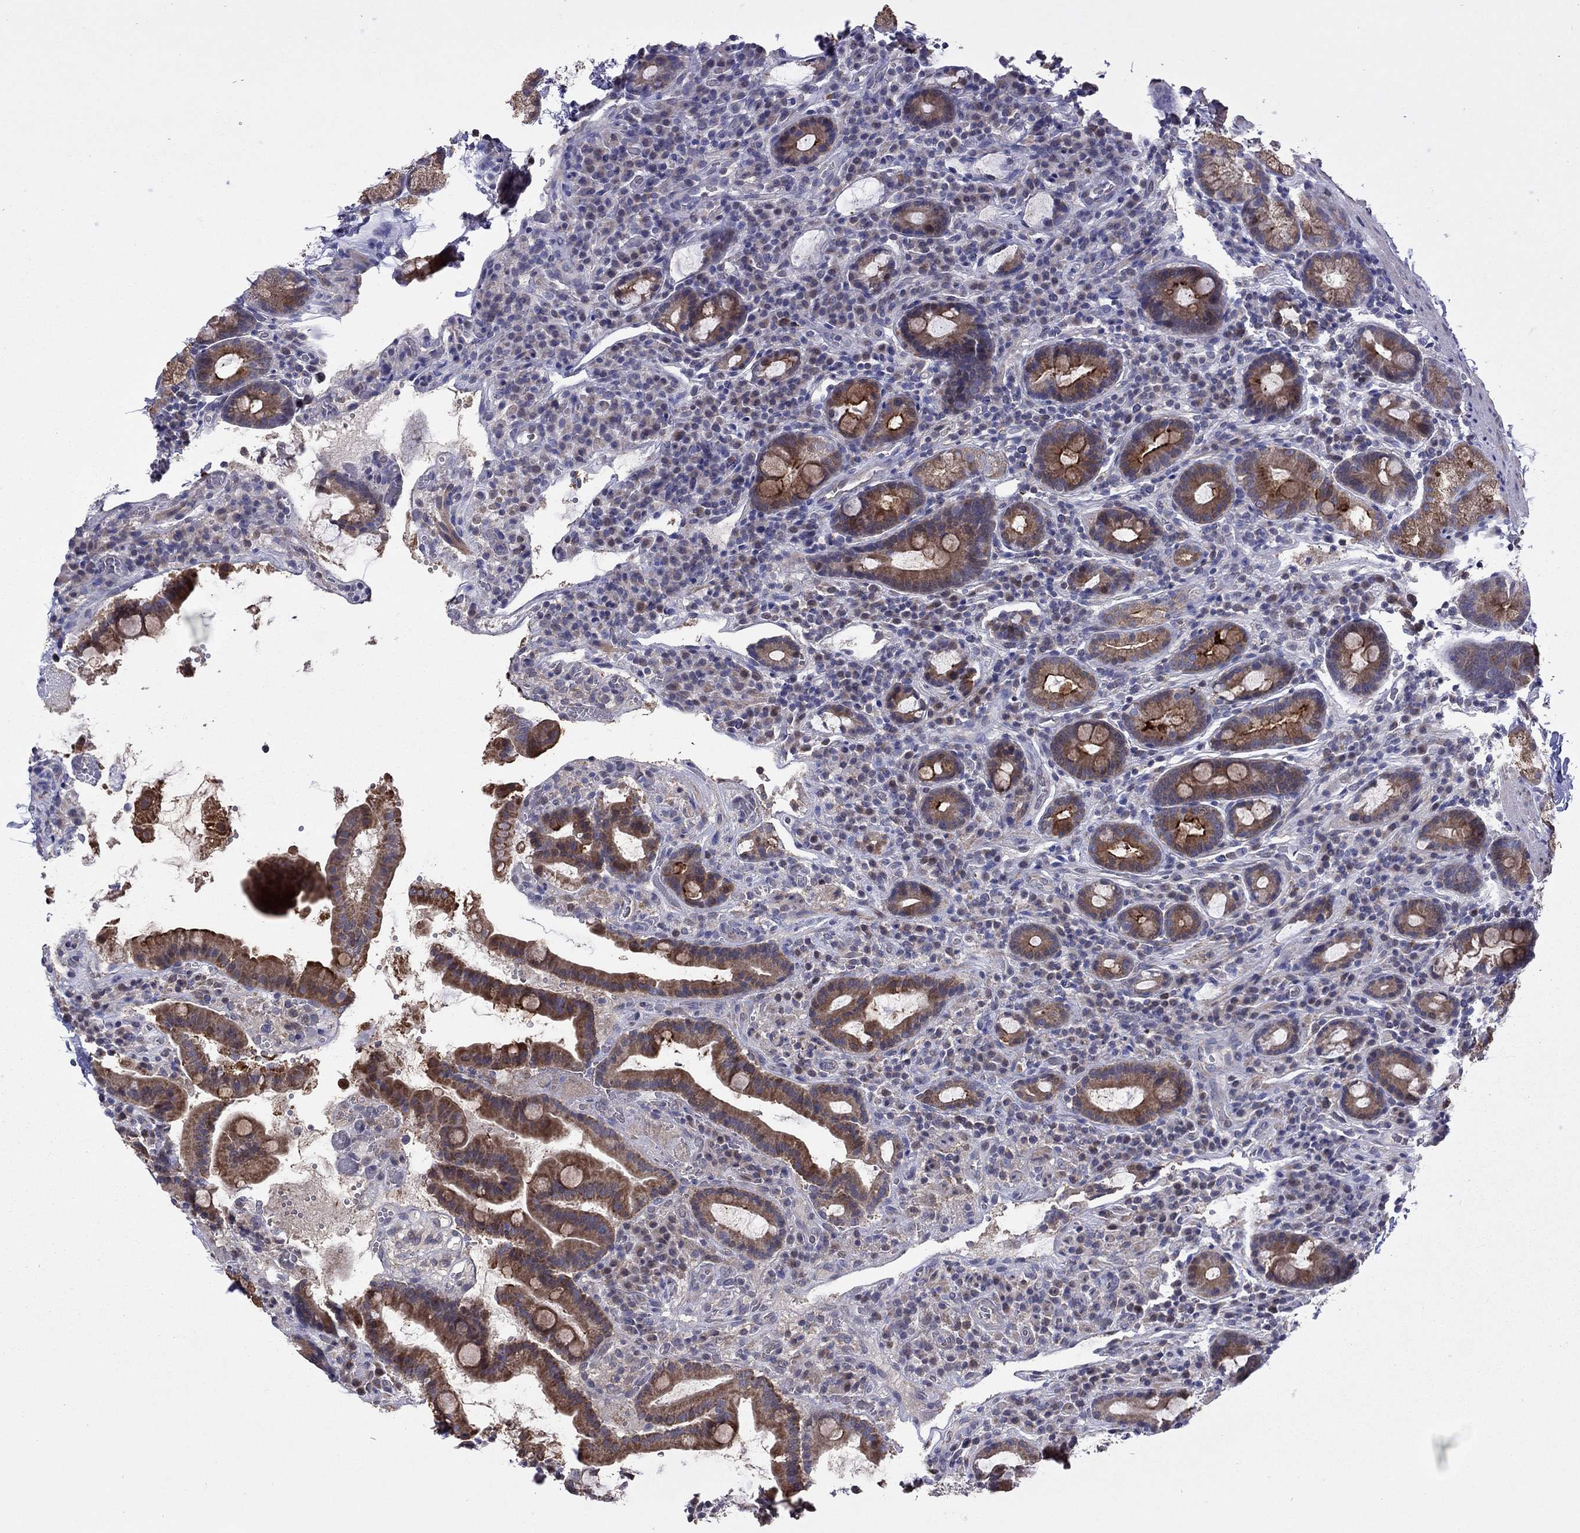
{"staining": {"intensity": "strong", "quantity": "25%-75%", "location": "cytoplasmic/membranous"}, "tissue": "duodenum", "cell_type": "Glandular cells", "image_type": "normal", "snomed": [{"axis": "morphology", "description": "Normal tissue, NOS"}, {"axis": "topography", "description": "Duodenum"}], "caption": "The micrograph demonstrates a brown stain indicating the presence of a protein in the cytoplasmic/membranous of glandular cells in duodenum. (IHC, brightfield microscopy, high magnification).", "gene": "SYTL2", "patient": {"sex": "male", "age": 59}}